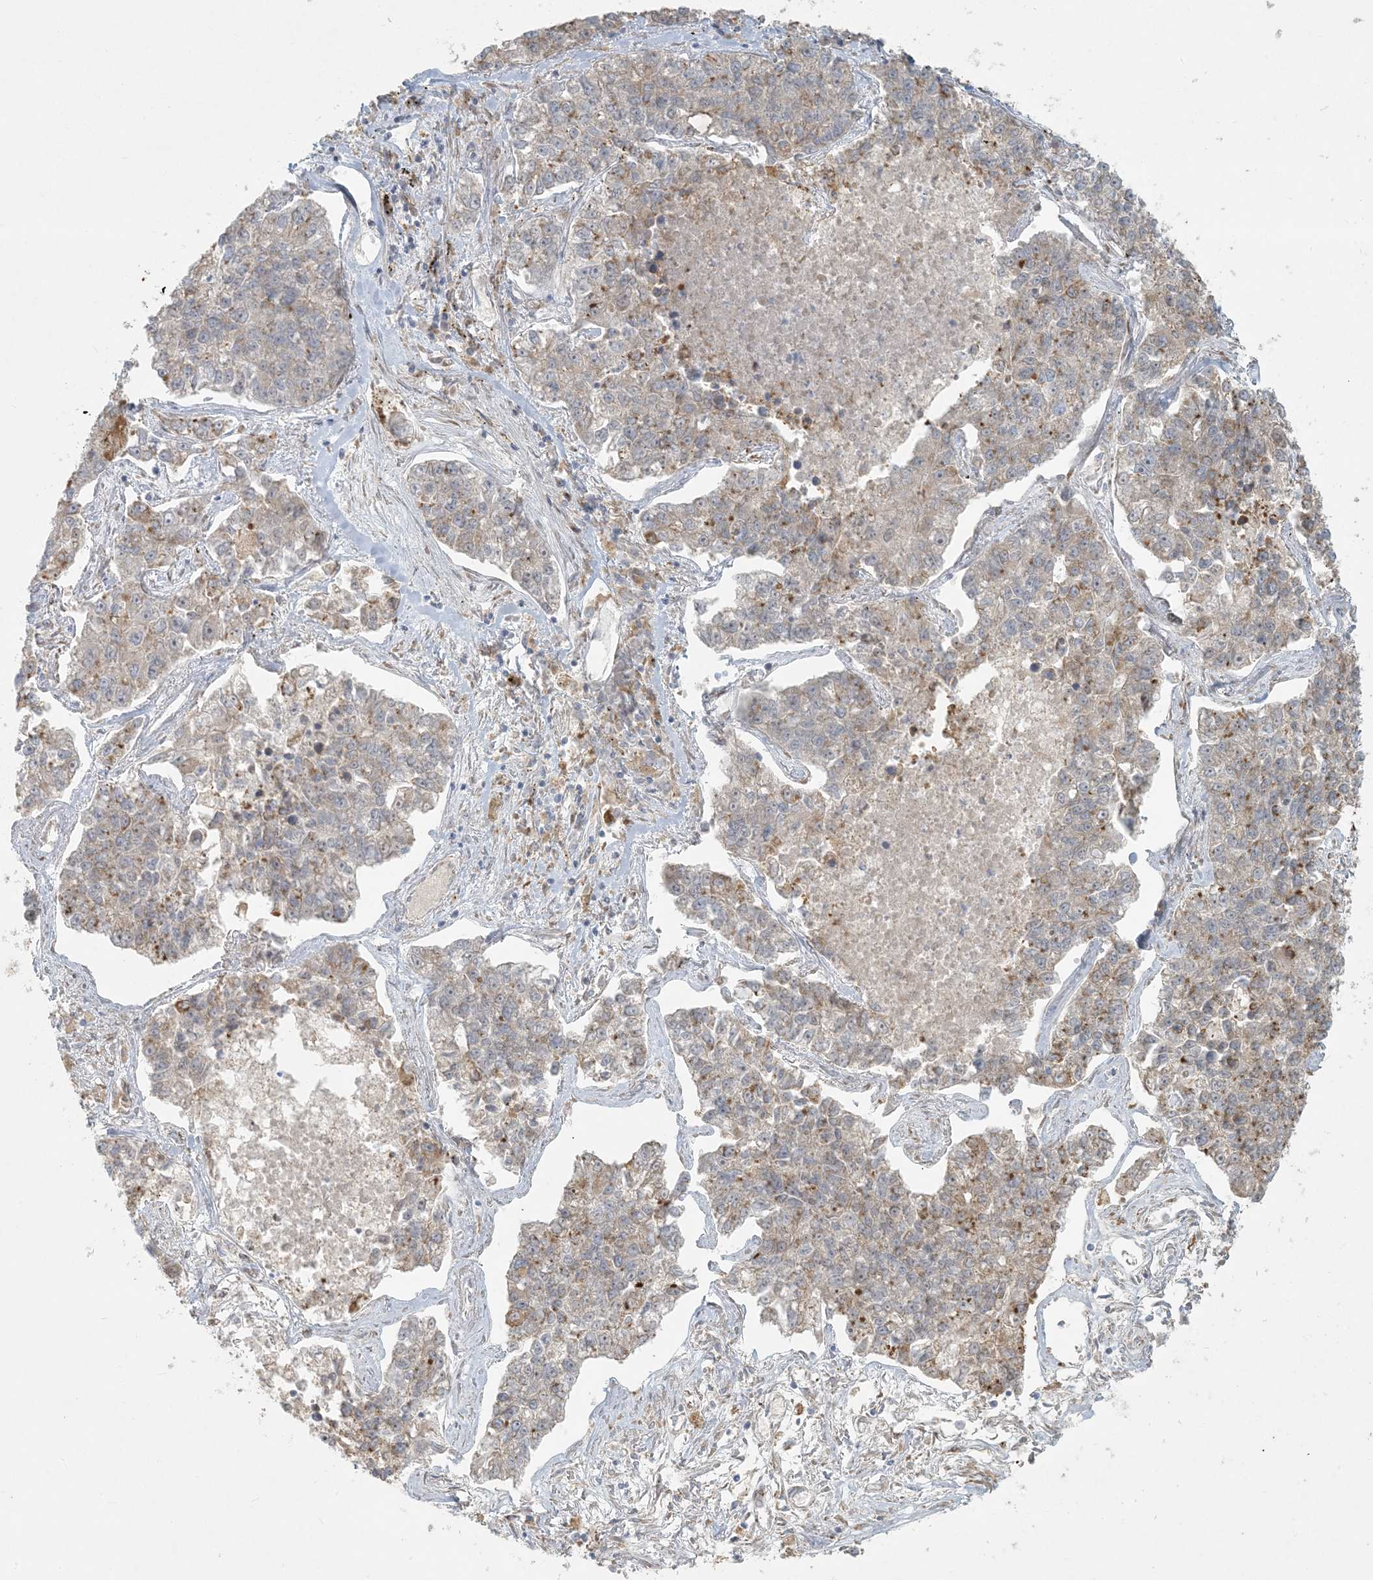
{"staining": {"intensity": "weak", "quantity": ">75%", "location": "cytoplasmic/membranous"}, "tissue": "lung cancer", "cell_type": "Tumor cells", "image_type": "cancer", "snomed": [{"axis": "morphology", "description": "Adenocarcinoma, NOS"}, {"axis": "topography", "description": "Lung"}], "caption": "Lung adenocarcinoma stained with a brown dye demonstrates weak cytoplasmic/membranous positive expression in about >75% of tumor cells.", "gene": "HACL1", "patient": {"sex": "male", "age": 49}}